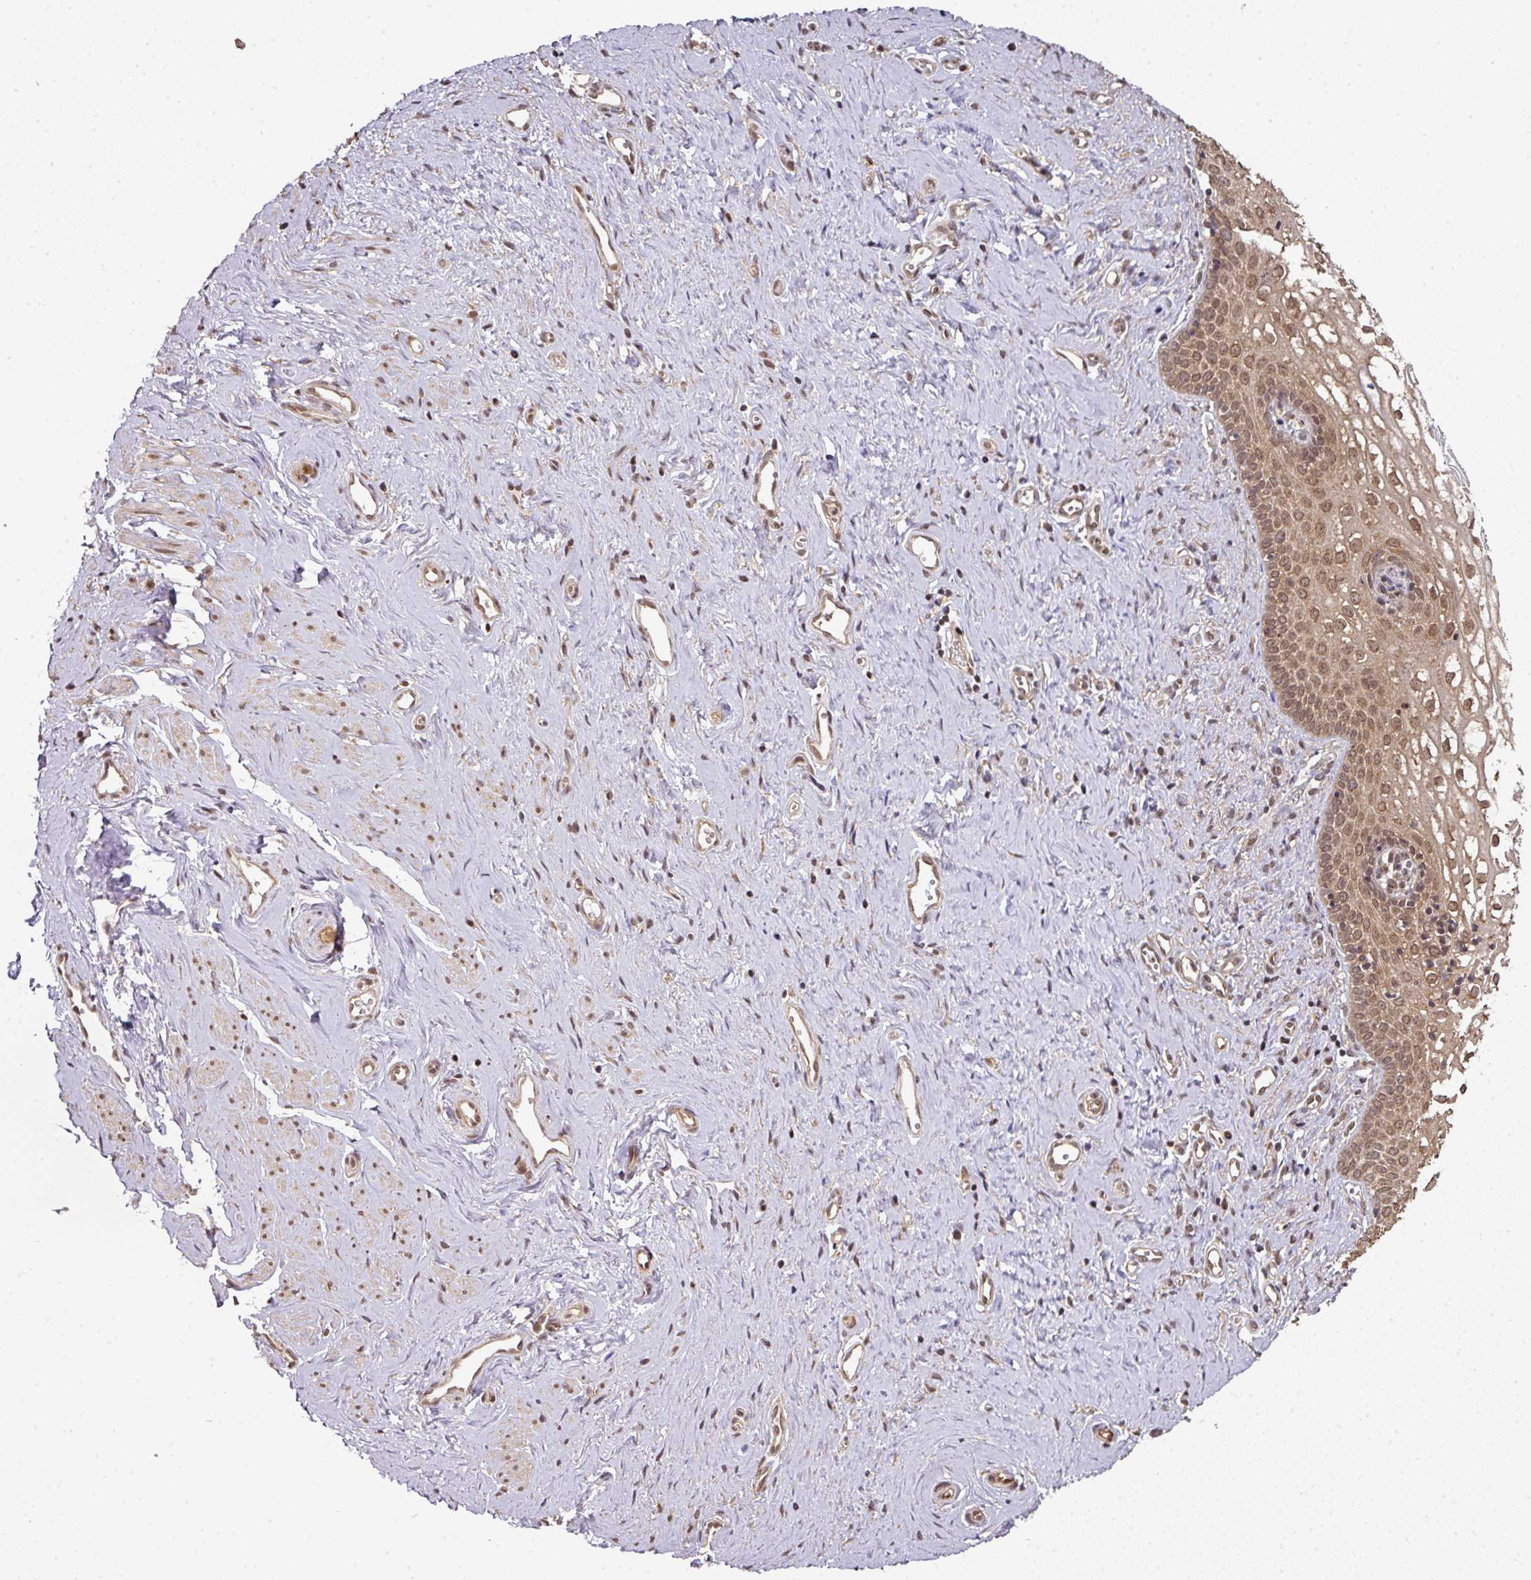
{"staining": {"intensity": "moderate", "quantity": ">75%", "location": "cytoplasmic/membranous,nuclear"}, "tissue": "vagina", "cell_type": "Squamous epithelial cells", "image_type": "normal", "snomed": [{"axis": "morphology", "description": "Normal tissue, NOS"}, {"axis": "topography", "description": "Vagina"}], "caption": "Immunohistochemistry (IHC) of benign human vagina shows medium levels of moderate cytoplasmic/membranous,nuclear positivity in about >75% of squamous epithelial cells. The staining is performed using DAB (3,3'-diaminobenzidine) brown chromogen to label protein expression. The nuclei are counter-stained blue using hematoxylin.", "gene": "ANKRD18A", "patient": {"sex": "female", "age": 59}}